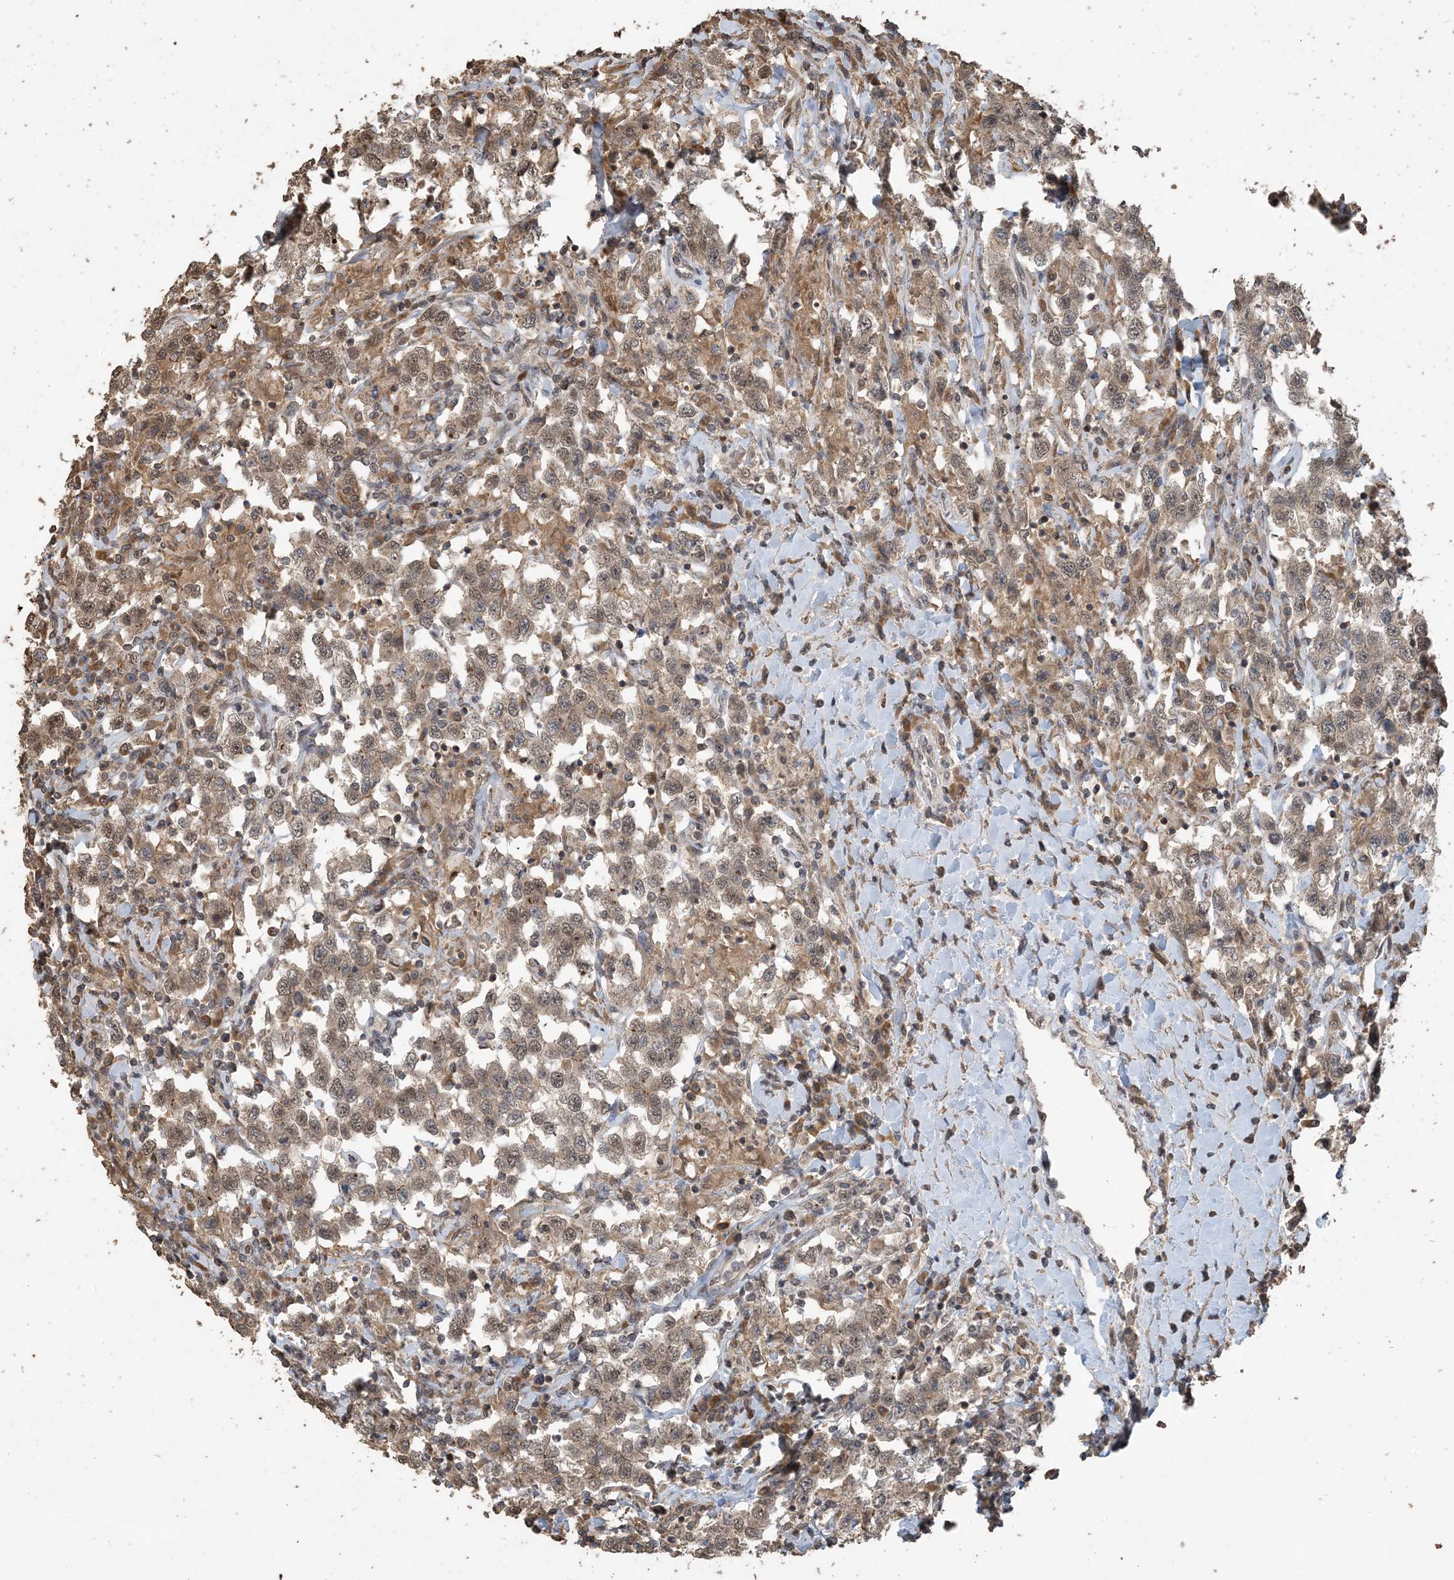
{"staining": {"intensity": "weak", "quantity": ">75%", "location": "cytoplasmic/membranous,nuclear"}, "tissue": "testis cancer", "cell_type": "Tumor cells", "image_type": "cancer", "snomed": [{"axis": "morphology", "description": "Seminoma, NOS"}, {"axis": "topography", "description": "Testis"}], "caption": "Human testis cancer (seminoma) stained with a protein marker demonstrates weak staining in tumor cells.", "gene": "ZC3H12A", "patient": {"sex": "male", "age": 41}}